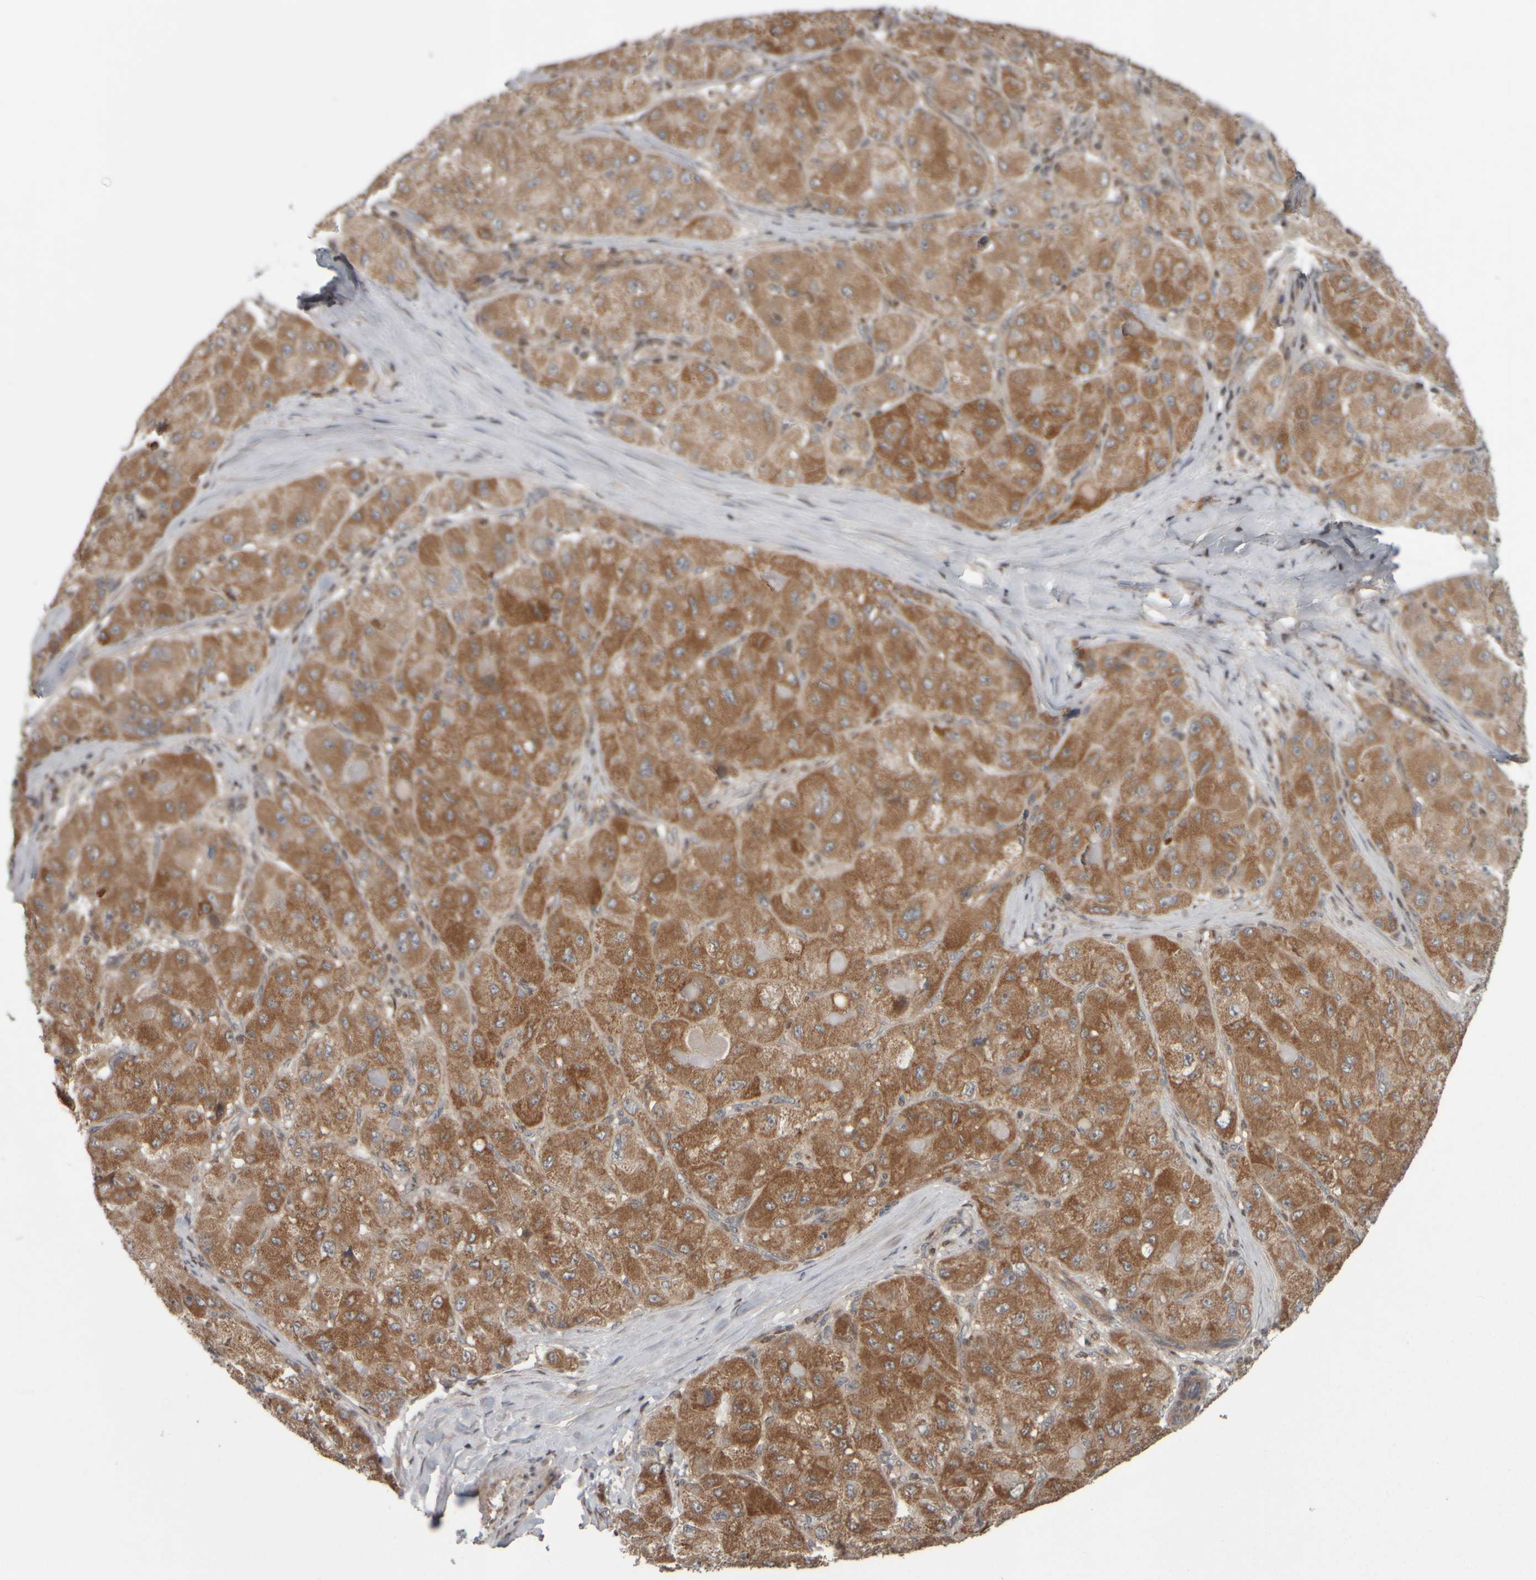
{"staining": {"intensity": "moderate", "quantity": ">75%", "location": "cytoplasmic/membranous"}, "tissue": "liver cancer", "cell_type": "Tumor cells", "image_type": "cancer", "snomed": [{"axis": "morphology", "description": "Carcinoma, Hepatocellular, NOS"}, {"axis": "topography", "description": "Liver"}], "caption": "DAB (3,3'-diaminobenzidine) immunohistochemical staining of liver hepatocellular carcinoma displays moderate cytoplasmic/membranous protein positivity in approximately >75% of tumor cells. (brown staining indicates protein expression, while blue staining denotes nuclei).", "gene": "CWC27", "patient": {"sex": "male", "age": 80}}